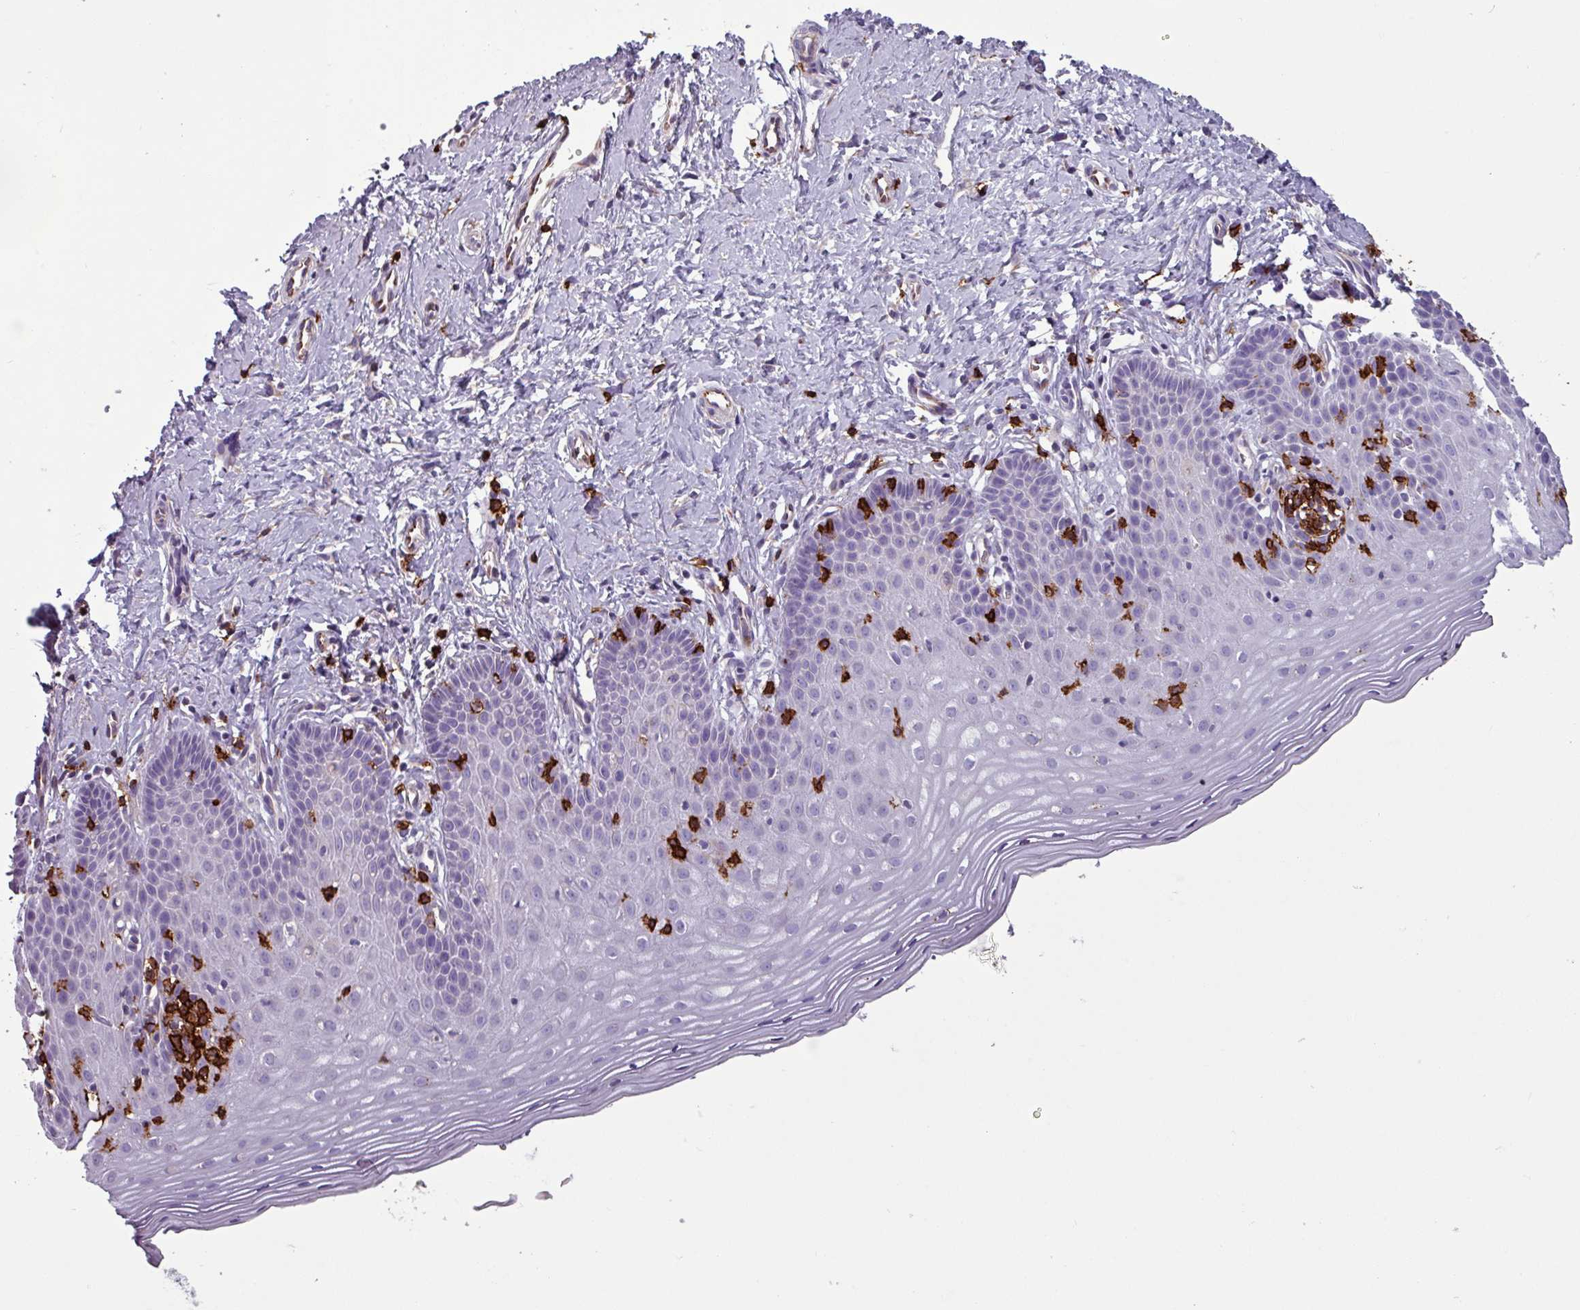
{"staining": {"intensity": "negative", "quantity": "none", "location": "none"}, "tissue": "cervix", "cell_type": "Squamous epithelial cells", "image_type": "normal", "snomed": [{"axis": "morphology", "description": "Normal tissue, NOS"}, {"axis": "topography", "description": "Cervix"}], "caption": "High power microscopy micrograph of an immunohistochemistry histopathology image of benign cervix, revealing no significant positivity in squamous epithelial cells. (Stains: DAB immunohistochemistry with hematoxylin counter stain, Microscopy: brightfield microscopy at high magnification).", "gene": "CD8A", "patient": {"sex": "female", "age": 36}}